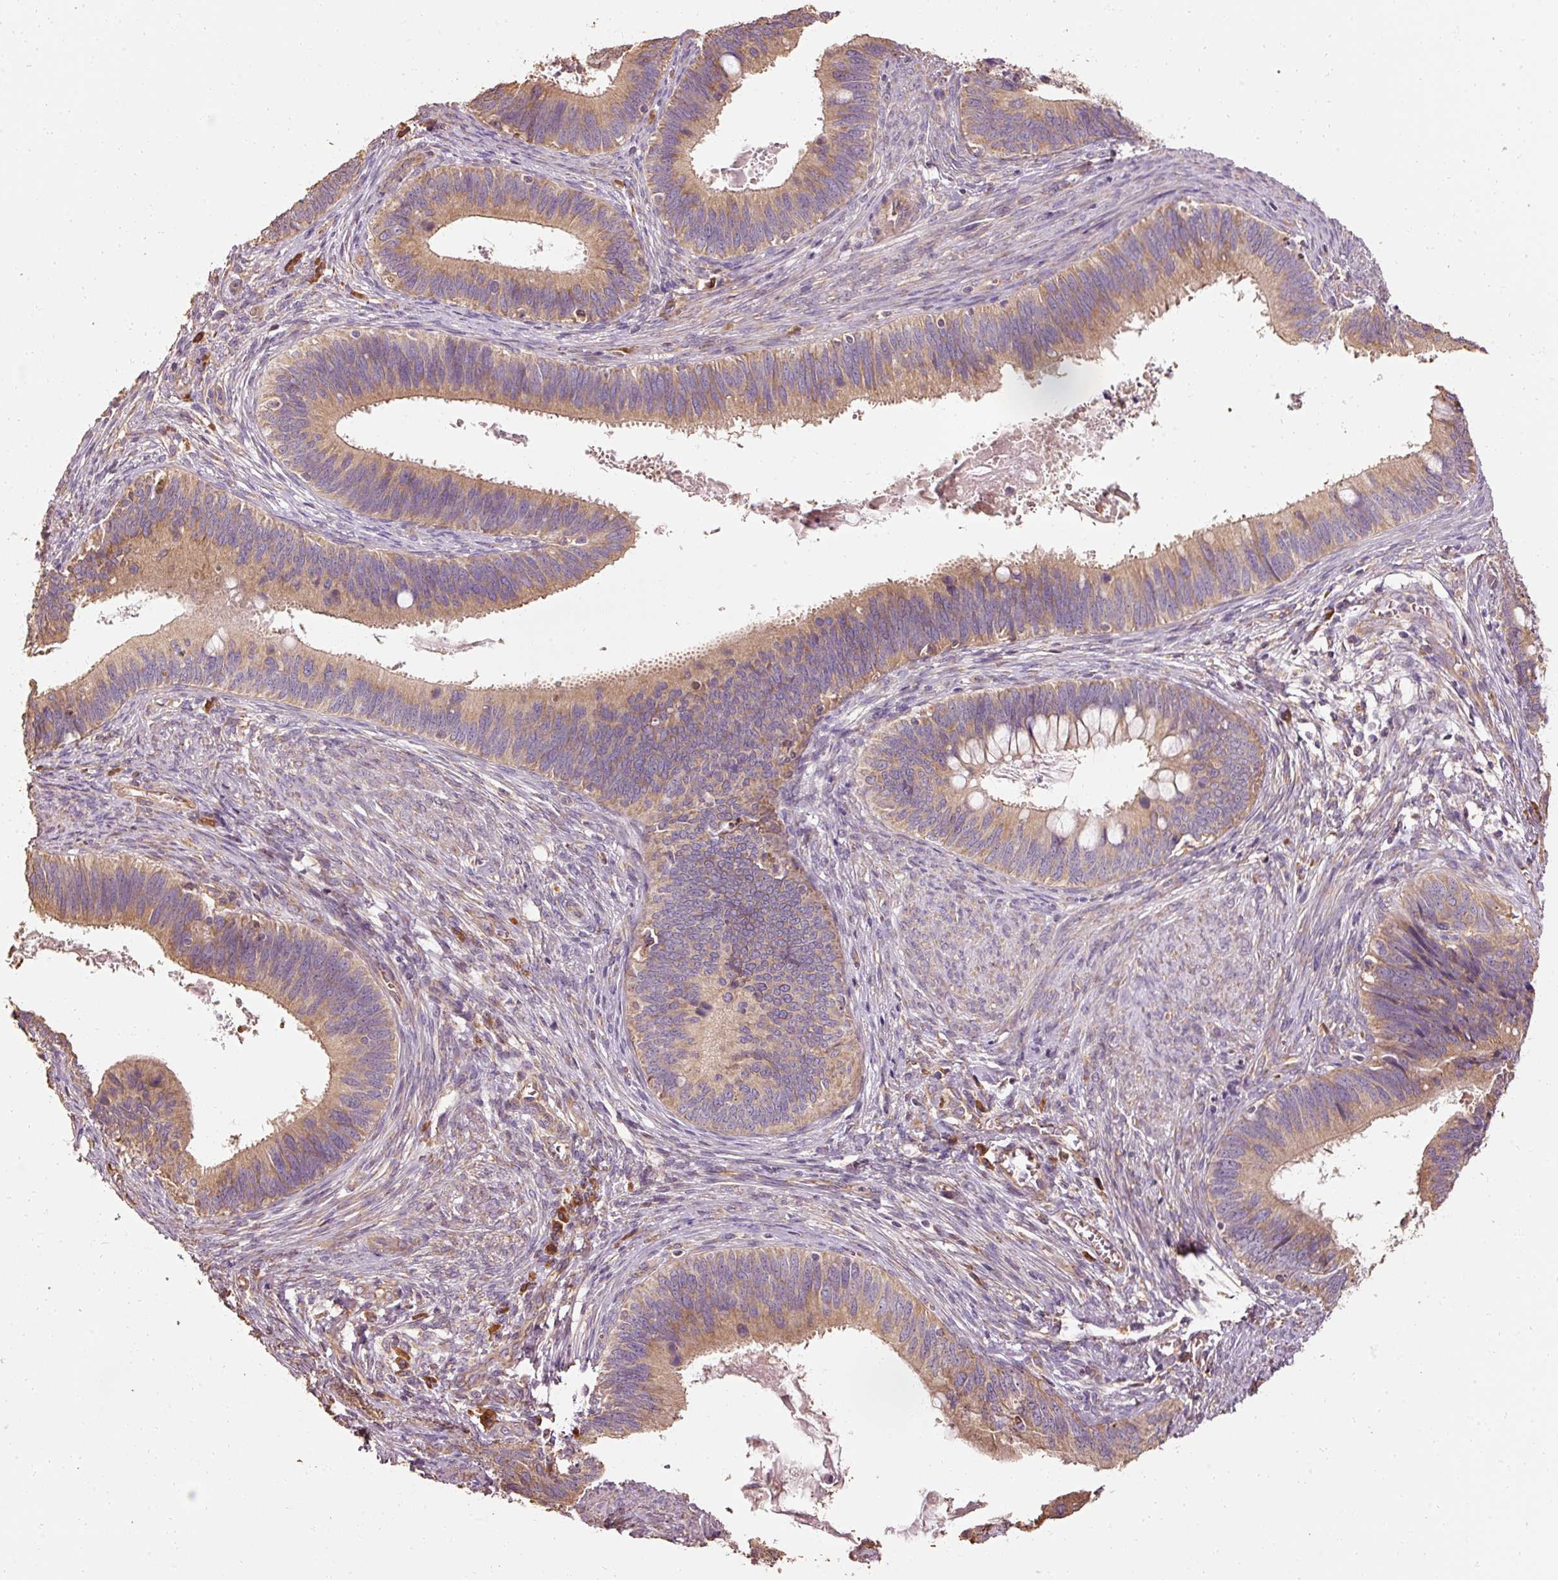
{"staining": {"intensity": "moderate", "quantity": ">75%", "location": "cytoplasmic/membranous"}, "tissue": "cervical cancer", "cell_type": "Tumor cells", "image_type": "cancer", "snomed": [{"axis": "morphology", "description": "Adenocarcinoma, NOS"}, {"axis": "topography", "description": "Cervix"}], "caption": "Protein expression analysis of human cervical cancer (adenocarcinoma) reveals moderate cytoplasmic/membranous expression in about >75% of tumor cells.", "gene": "EFHC1", "patient": {"sex": "female", "age": 42}}